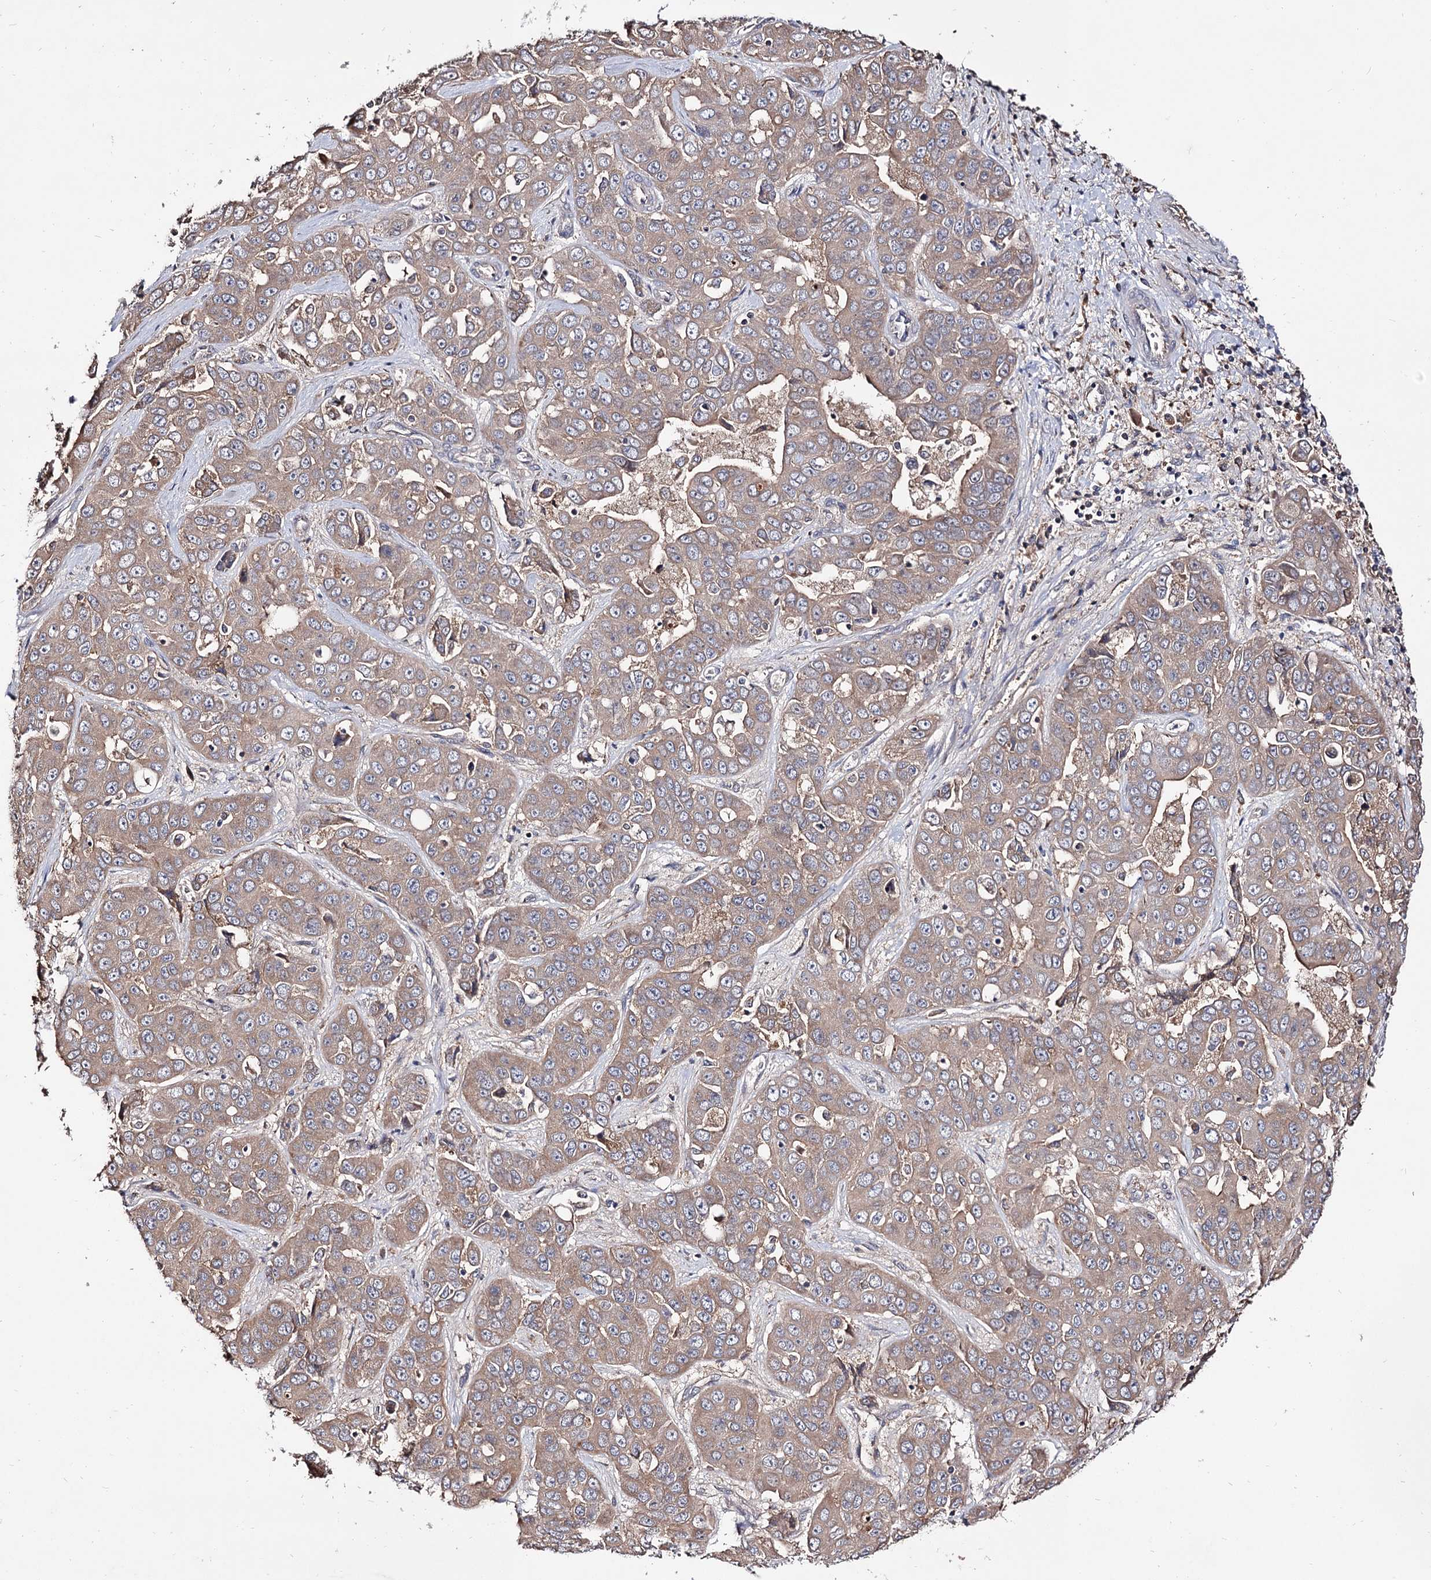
{"staining": {"intensity": "moderate", "quantity": ">75%", "location": "cytoplasmic/membranous"}, "tissue": "liver cancer", "cell_type": "Tumor cells", "image_type": "cancer", "snomed": [{"axis": "morphology", "description": "Cholangiocarcinoma"}, {"axis": "topography", "description": "Liver"}], "caption": "Tumor cells show moderate cytoplasmic/membranous staining in about >75% of cells in liver cholangiocarcinoma.", "gene": "ARFIP2", "patient": {"sex": "female", "age": 52}}